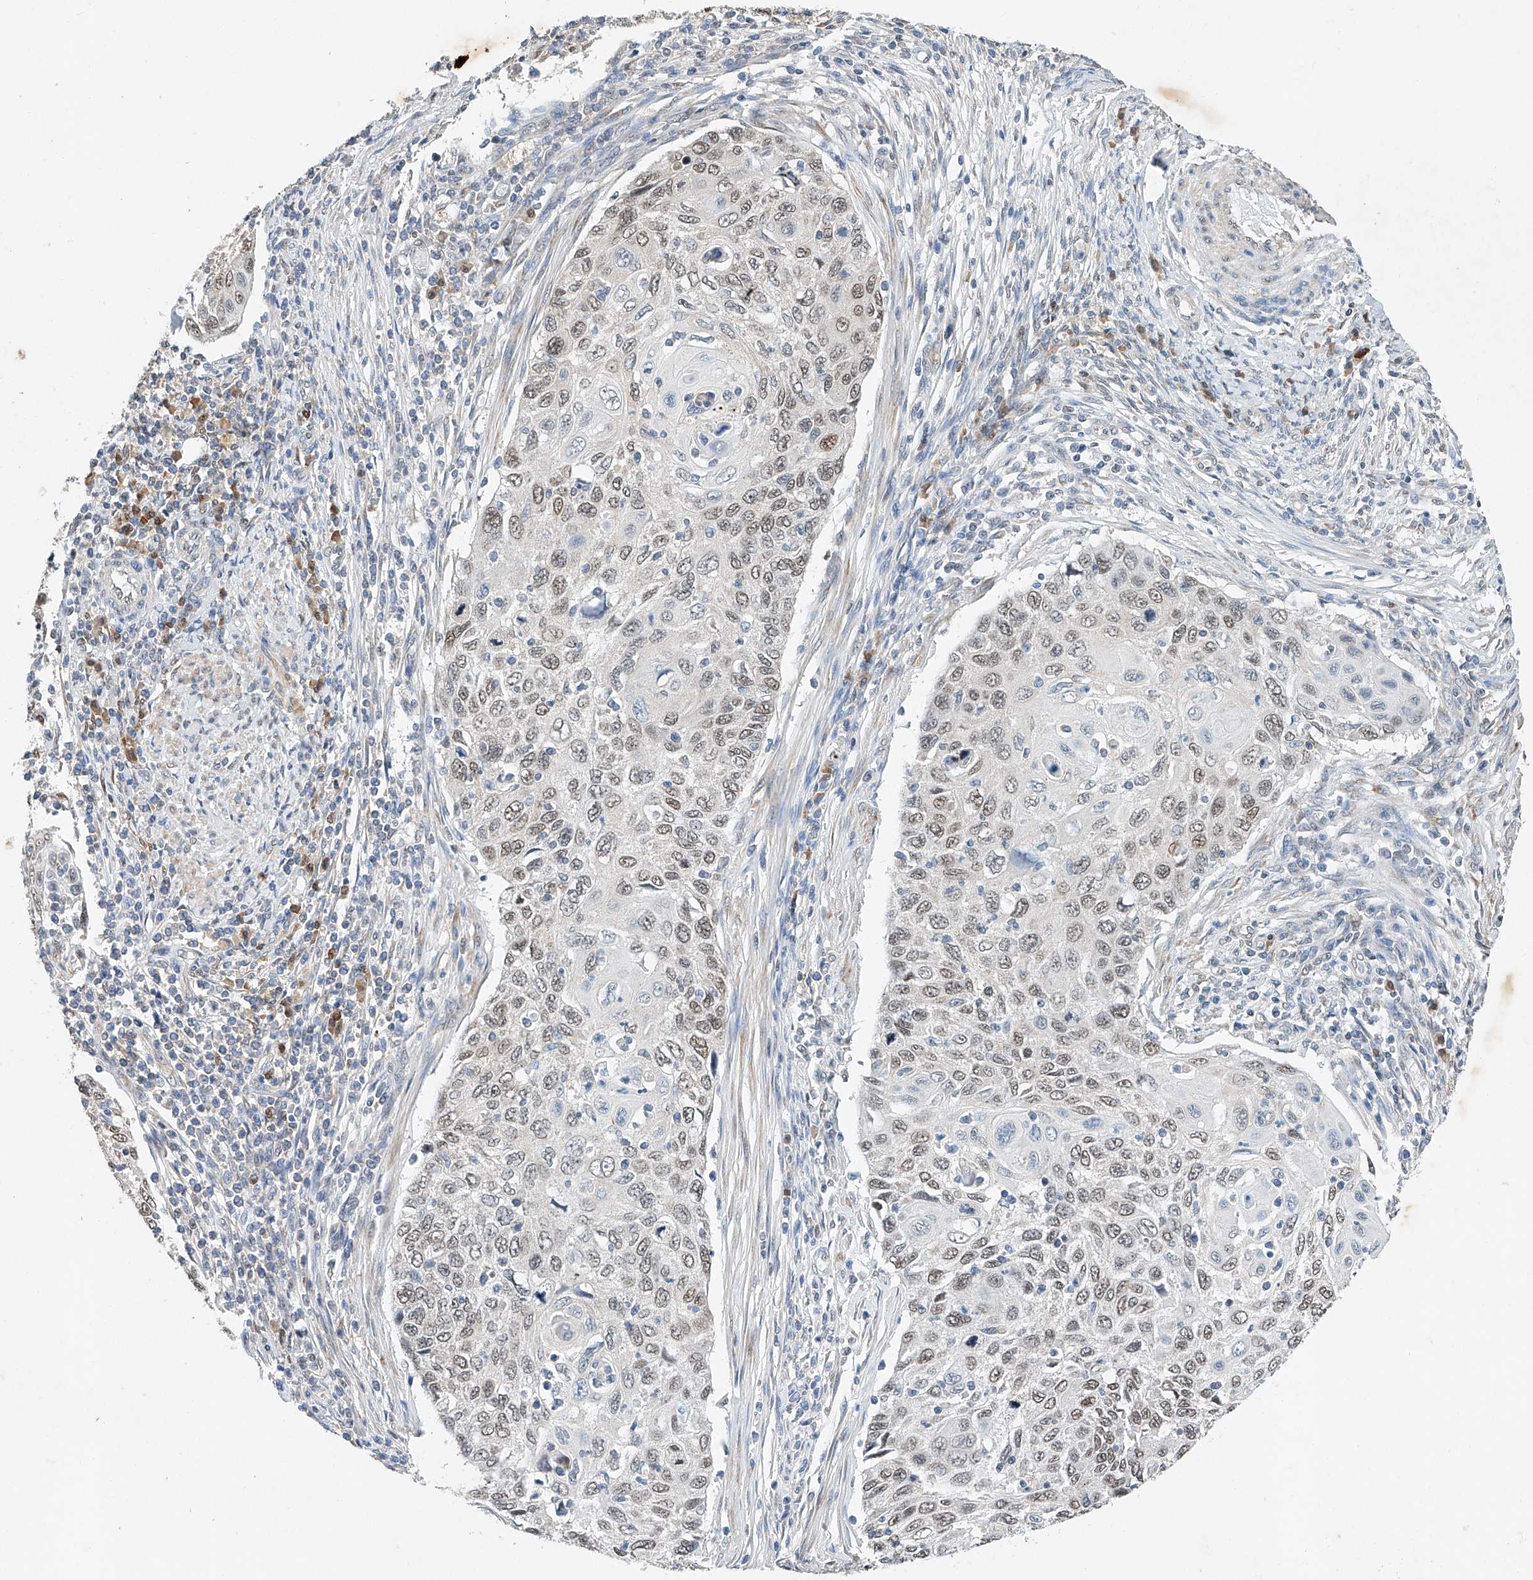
{"staining": {"intensity": "weak", "quantity": ">75%", "location": "nuclear"}, "tissue": "cervical cancer", "cell_type": "Tumor cells", "image_type": "cancer", "snomed": [{"axis": "morphology", "description": "Squamous cell carcinoma, NOS"}, {"axis": "topography", "description": "Cervix"}], "caption": "Weak nuclear staining for a protein is appreciated in approximately >75% of tumor cells of cervical squamous cell carcinoma using immunohistochemistry.", "gene": "CTDP1", "patient": {"sex": "female", "age": 70}}